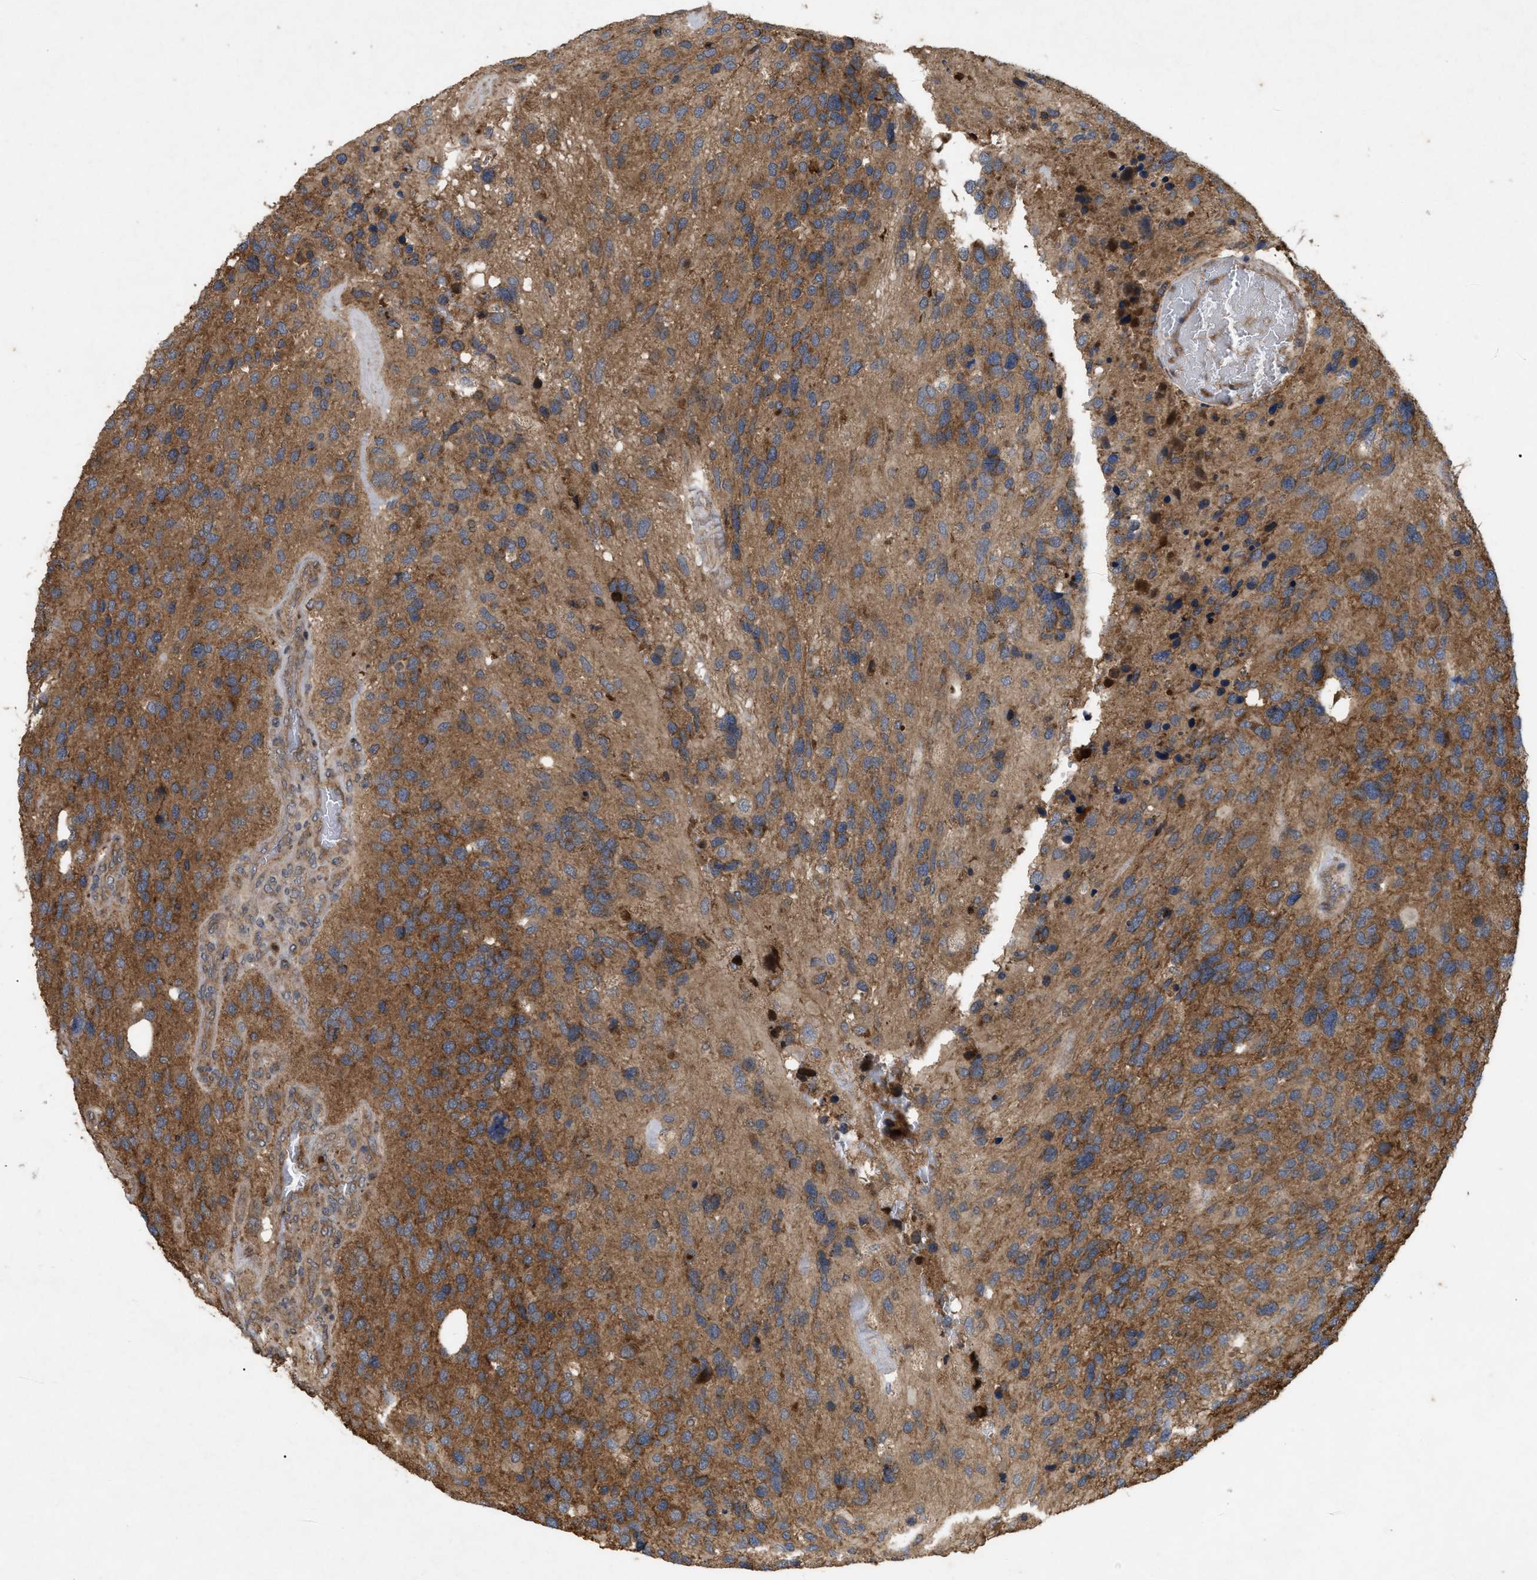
{"staining": {"intensity": "moderate", "quantity": ">75%", "location": "cytoplasmic/membranous"}, "tissue": "glioma", "cell_type": "Tumor cells", "image_type": "cancer", "snomed": [{"axis": "morphology", "description": "Glioma, malignant, High grade"}, {"axis": "topography", "description": "Brain"}], "caption": "The image reveals immunohistochemical staining of glioma. There is moderate cytoplasmic/membranous expression is seen in about >75% of tumor cells. (Brightfield microscopy of DAB IHC at high magnification).", "gene": "RAB2A", "patient": {"sex": "female", "age": 58}}